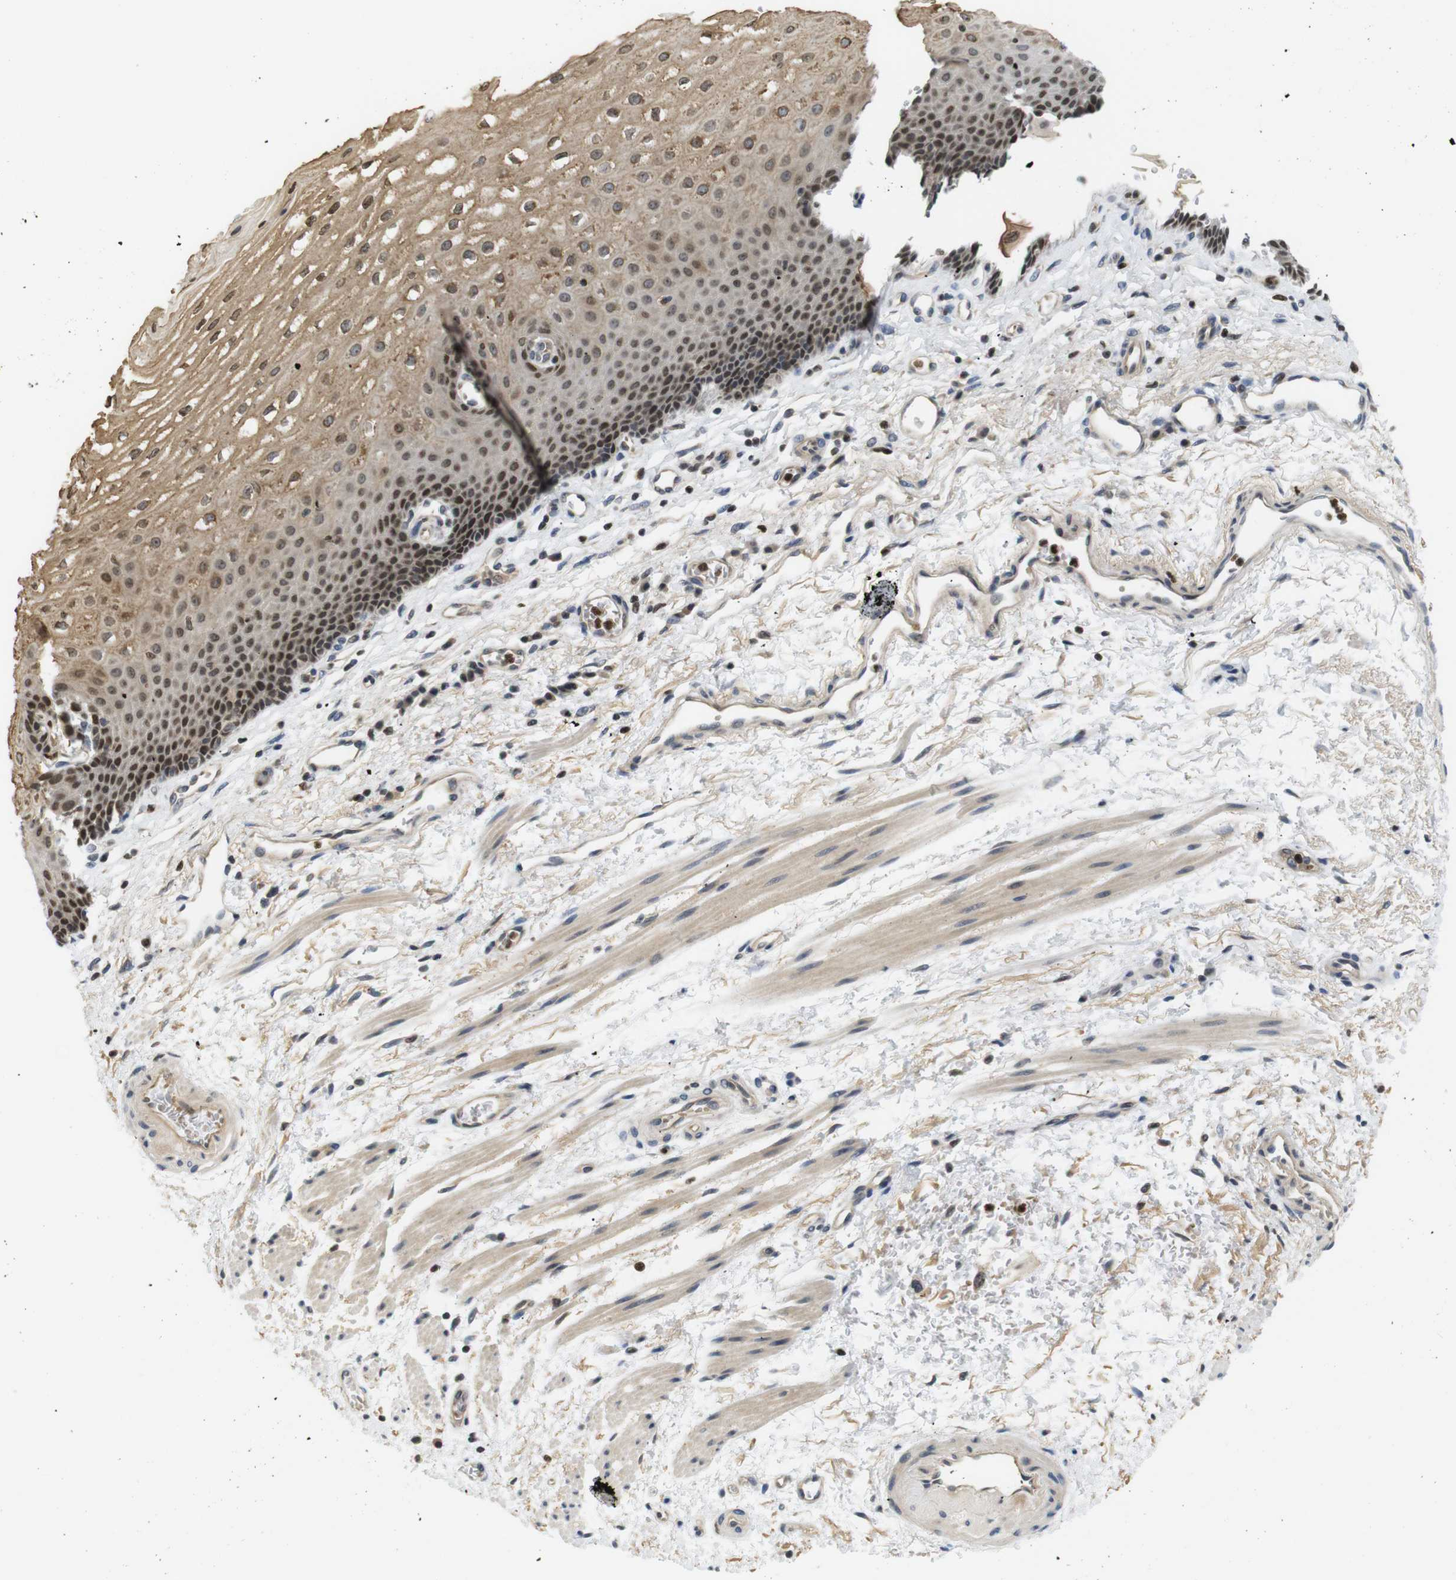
{"staining": {"intensity": "moderate", "quantity": ">75%", "location": "cytoplasmic/membranous,nuclear"}, "tissue": "esophagus", "cell_type": "Squamous epithelial cells", "image_type": "normal", "snomed": [{"axis": "morphology", "description": "Normal tissue, NOS"}, {"axis": "topography", "description": "Esophagus"}], "caption": "A brown stain labels moderate cytoplasmic/membranous,nuclear staining of a protein in squamous epithelial cells of benign esophagus.", "gene": "MBD1", "patient": {"sex": "male", "age": 54}}